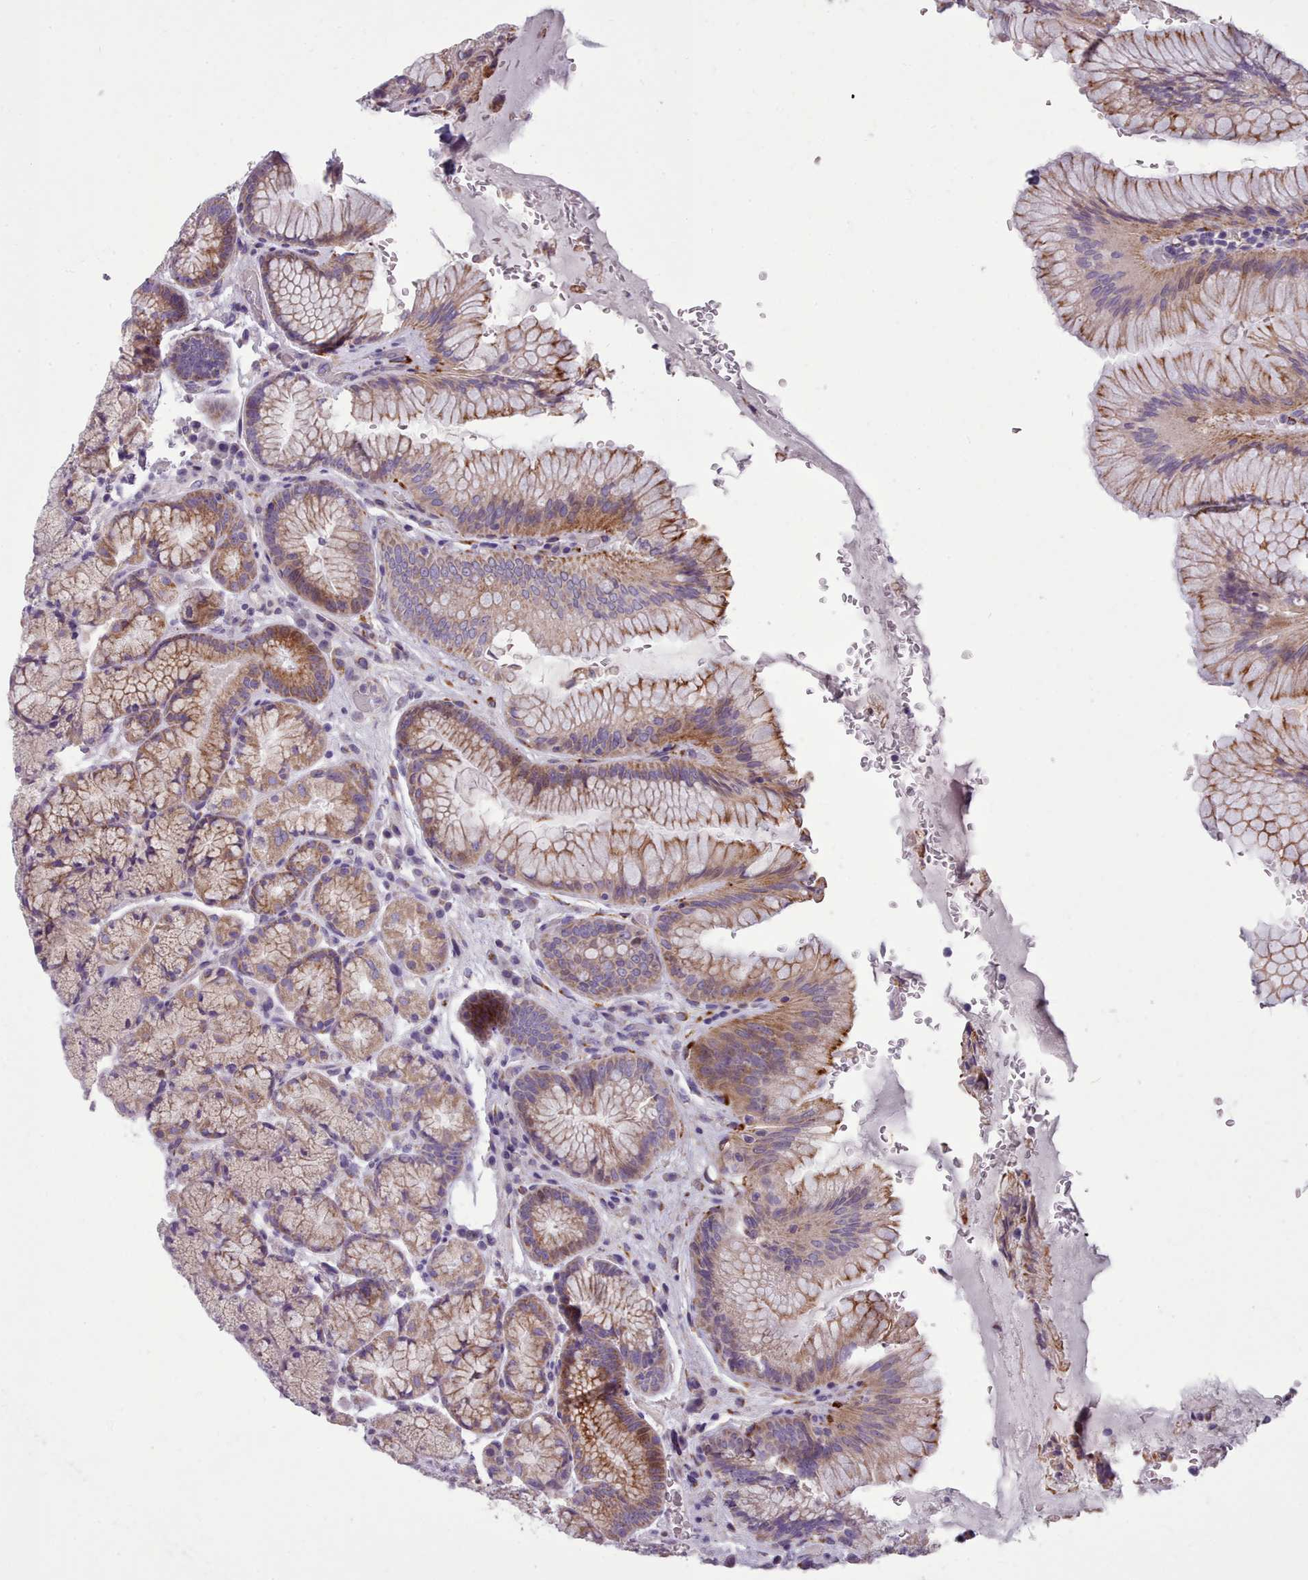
{"staining": {"intensity": "moderate", "quantity": ">75%", "location": "cytoplasmic/membranous"}, "tissue": "stomach", "cell_type": "Glandular cells", "image_type": "normal", "snomed": [{"axis": "morphology", "description": "Normal tissue, NOS"}, {"axis": "topography", "description": "Stomach"}], "caption": "Glandular cells display medium levels of moderate cytoplasmic/membranous staining in approximately >75% of cells in normal stomach. (brown staining indicates protein expression, while blue staining denotes nuclei).", "gene": "FKBP10", "patient": {"sex": "male", "age": 63}}